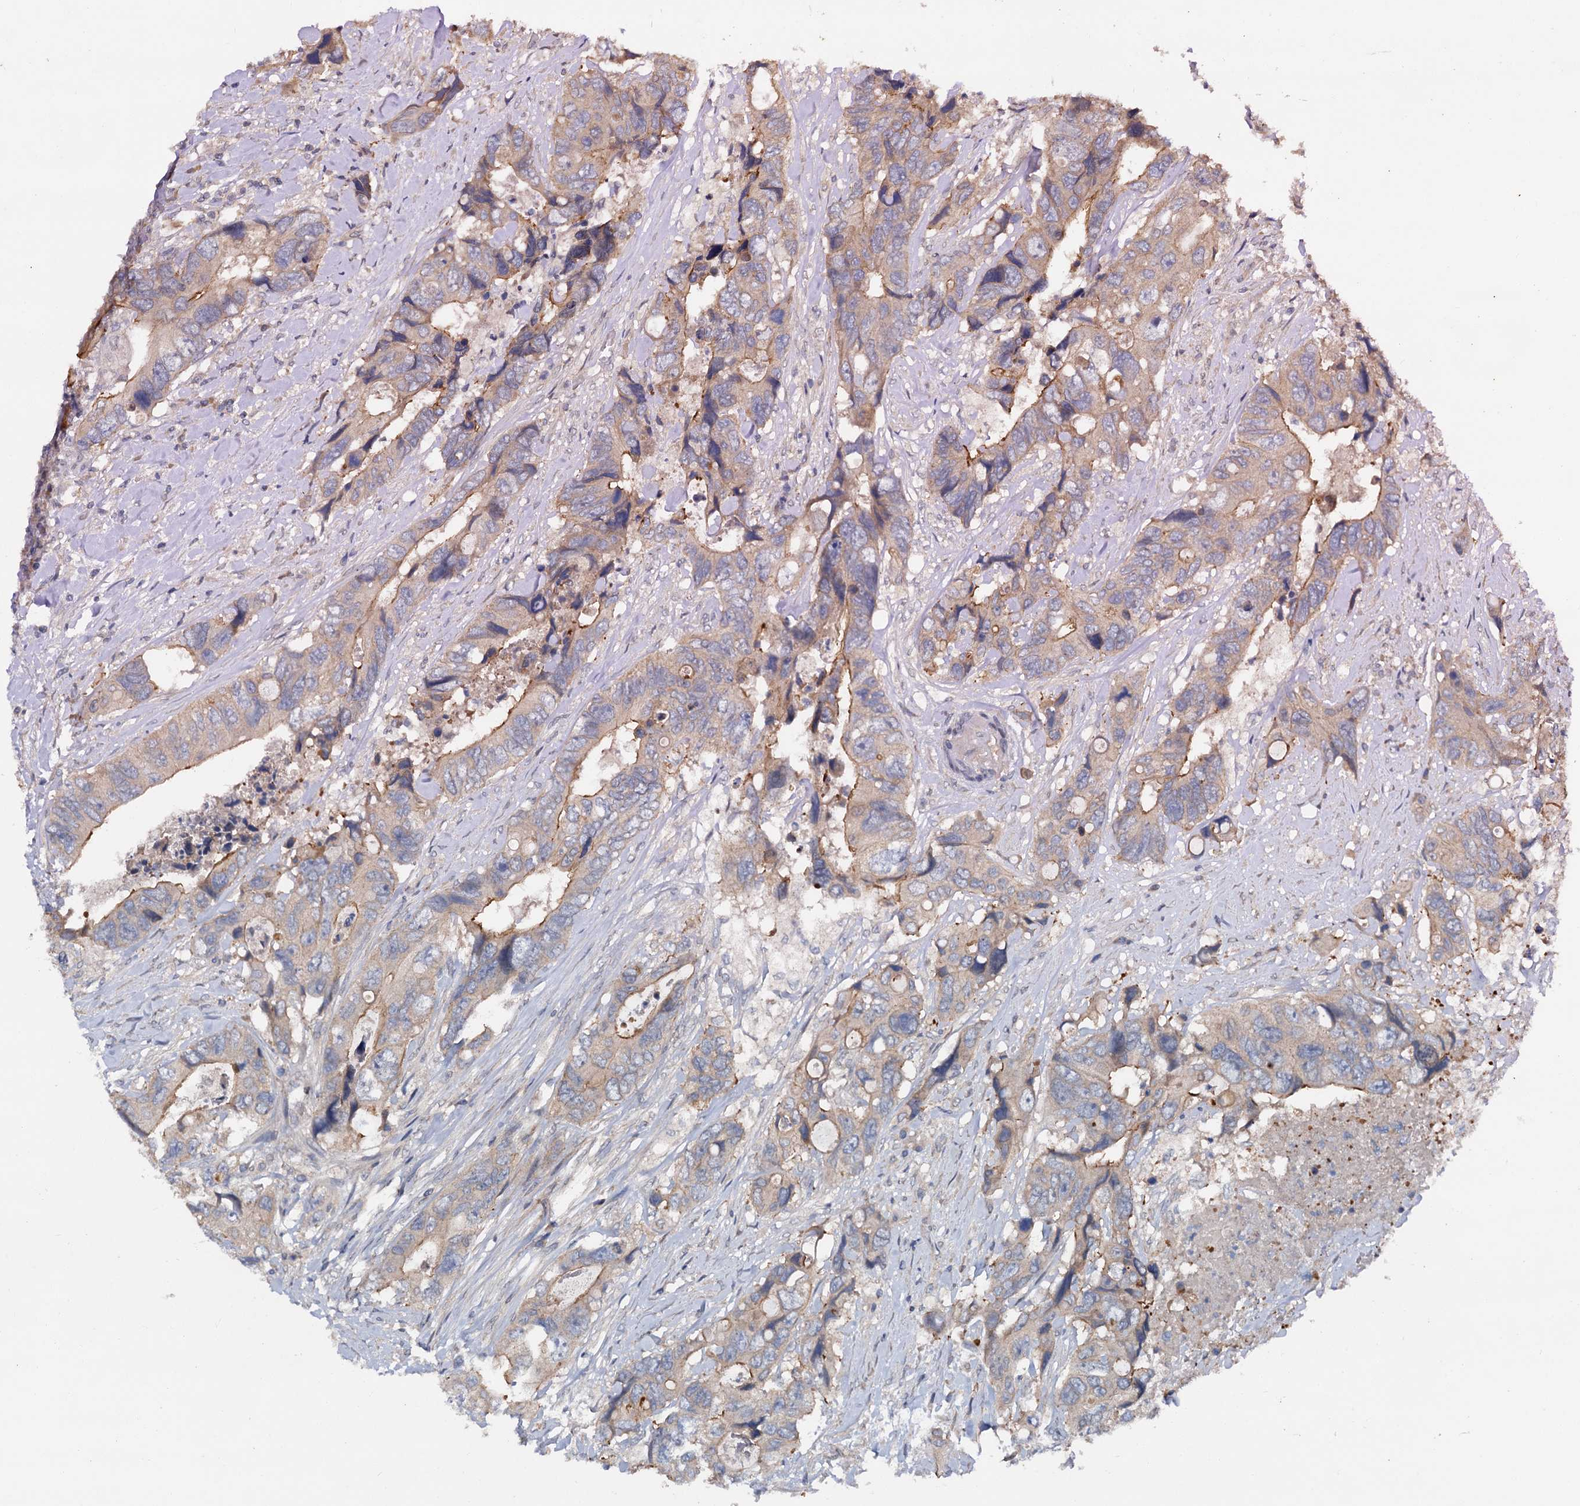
{"staining": {"intensity": "weak", "quantity": ">75%", "location": "cytoplasmic/membranous"}, "tissue": "colorectal cancer", "cell_type": "Tumor cells", "image_type": "cancer", "snomed": [{"axis": "morphology", "description": "Adenocarcinoma, NOS"}, {"axis": "topography", "description": "Rectum"}], "caption": "Tumor cells exhibit weak cytoplasmic/membranous staining in about >75% of cells in colorectal adenocarcinoma. (DAB IHC, brown staining for protein, blue staining for nuclei).", "gene": "ZNF324", "patient": {"sex": "male", "age": 57}}